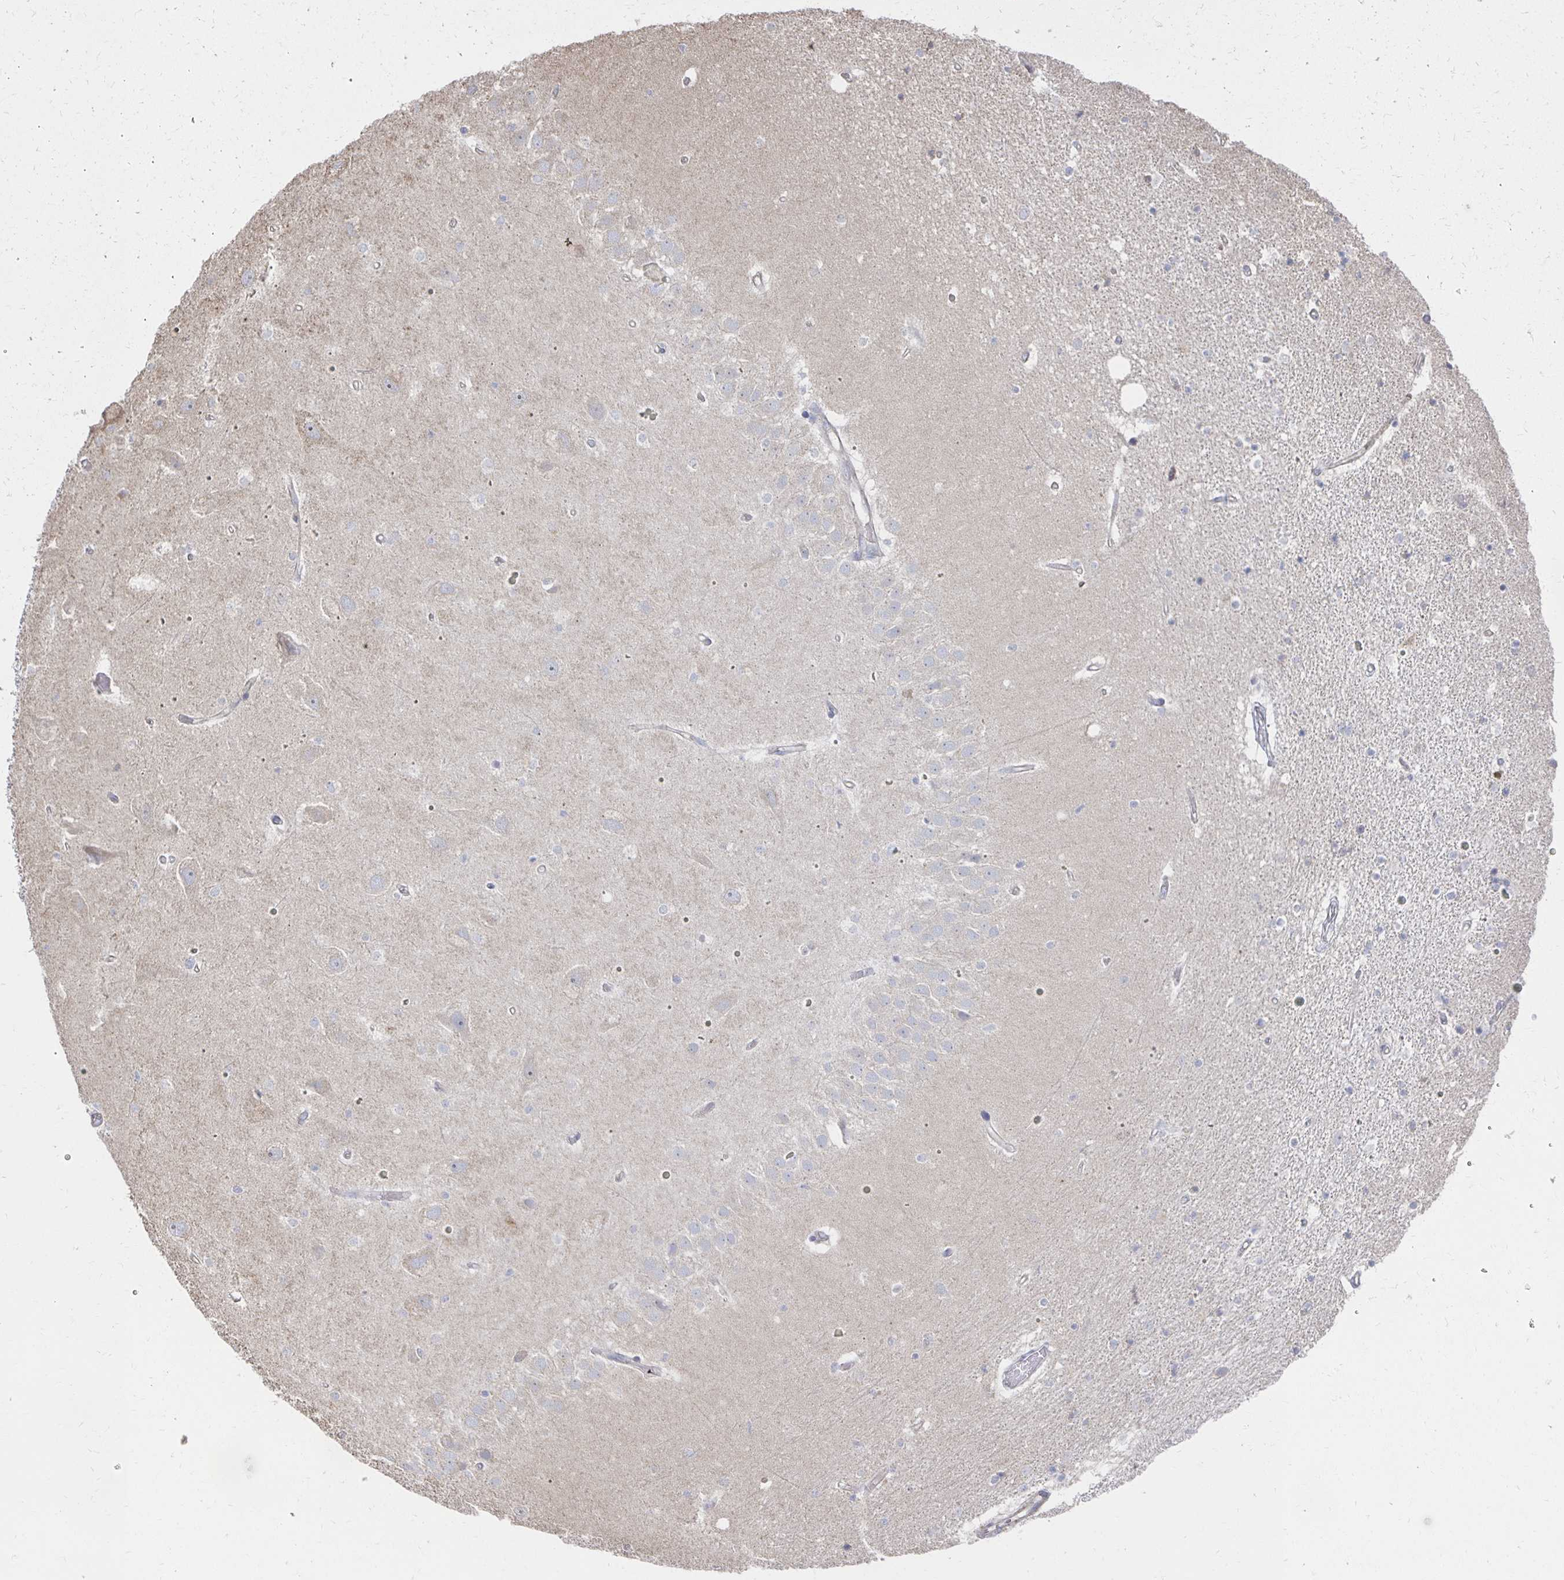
{"staining": {"intensity": "negative", "quantity": "none", "location": "none"}, "tissue": "hippocampus", "cell_type": "Glial cells", "image_type": "normal", "snomed": [{"axis": "morphology", "description": "Normal tissue, NOS"}, {"axis": "topography", "description": "Hippocampus"}], "caption": "DAB immunohistochemical staining of normal human hippocampus demonstrates no significant positivity in glial cells.", "gene": "NKX2", "patient": {"sex": "male", "age": 63}}